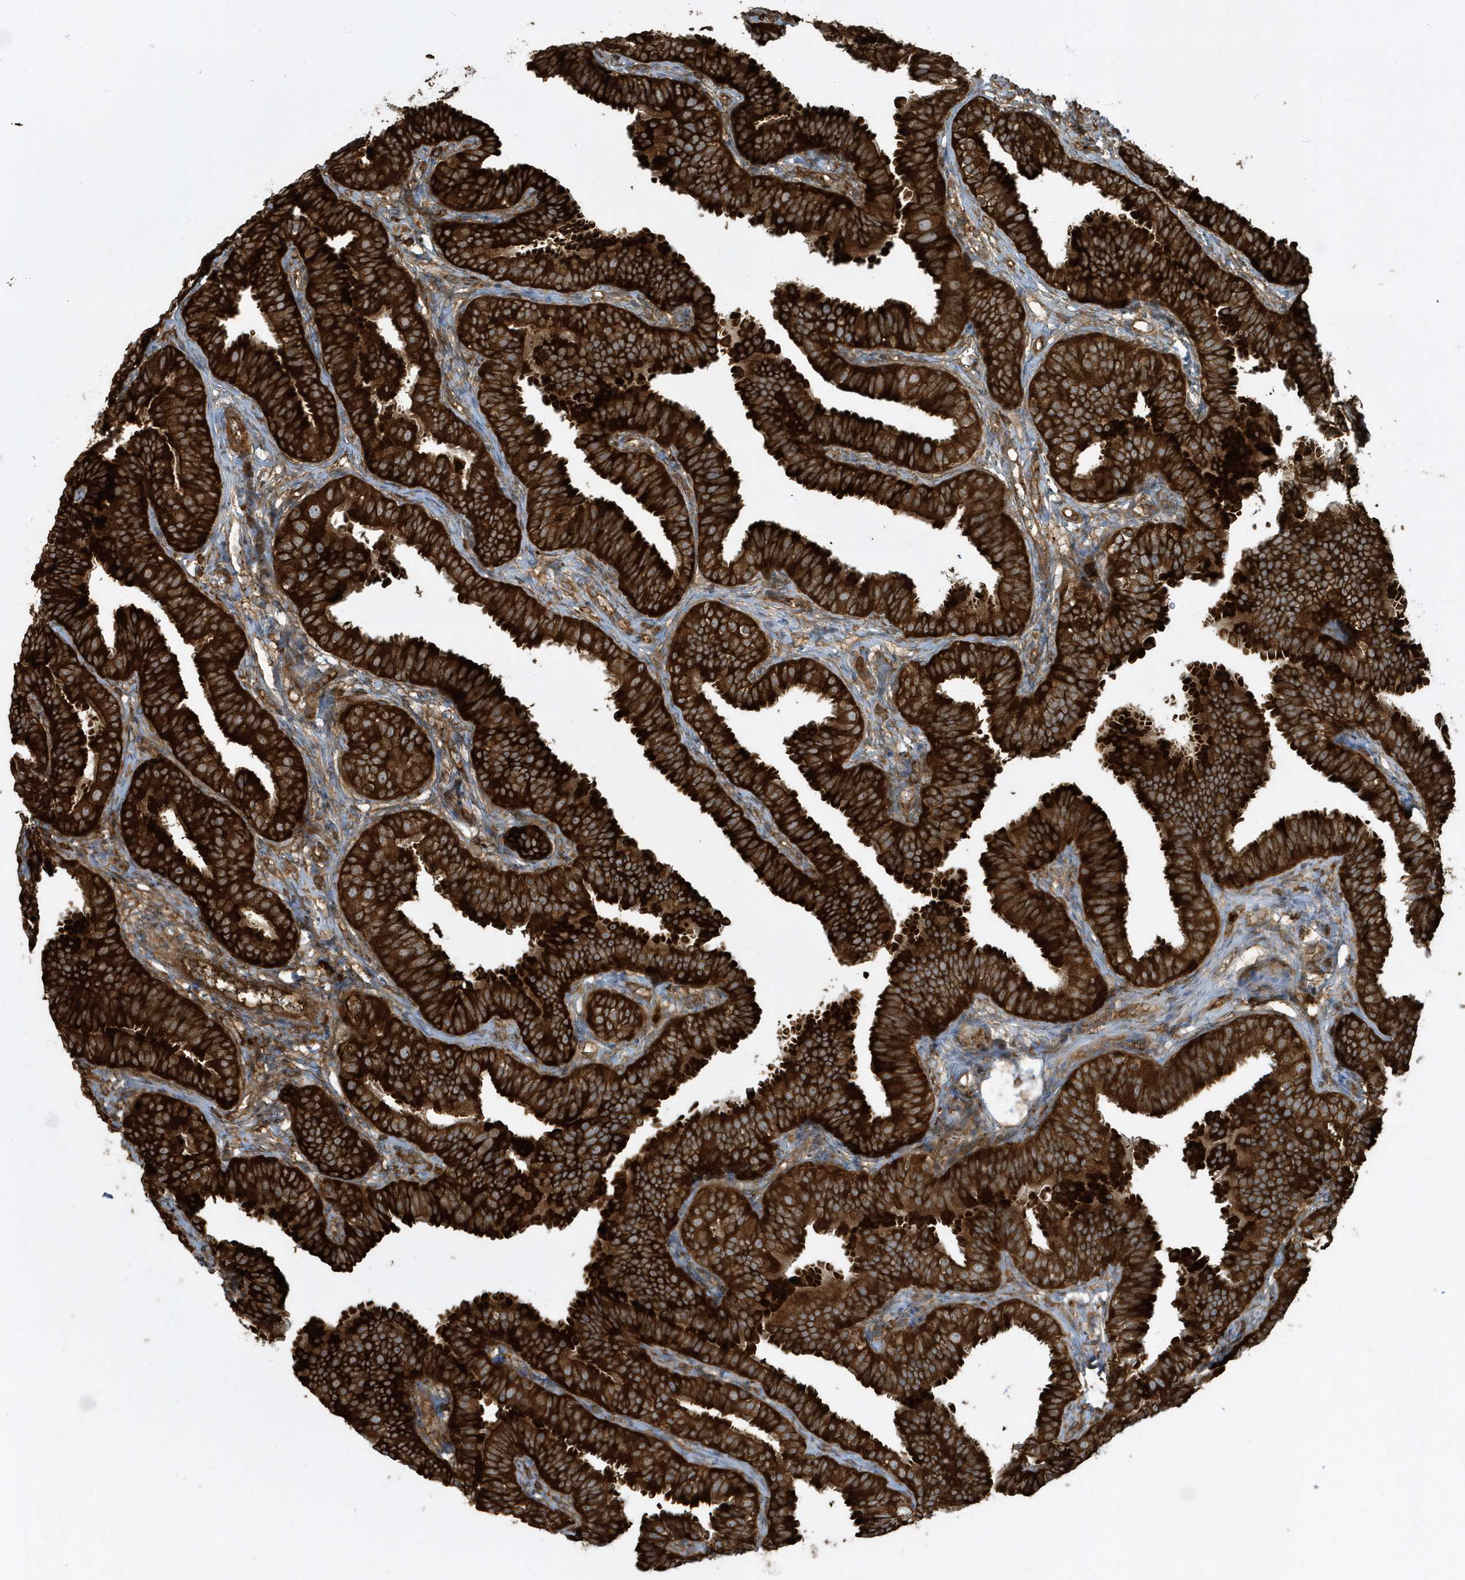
{"staining": {"intensity": "strong", "quantity": ">75%", "location": "cytoplasmic/membranous"}, "tissue": "fallopian tube", "cell_type": "Glandular cells", "image_type": "normal", "snomed": [{"axis": "morphology", "description": "Normal tissue, NOS"}, {"axis": "topography", "description": "Fallopian tube"}], "caption": "A high-resolution histopathology image shows IHC staining of unremarkable fallopian tube, which reveals strong cytoplasmic/membranous expression in about >75% of glandular cells. Ihc stains the protein in brown and the nuclei are stained blue.", "gene": "CLCN6", "patient": {"sex": "female", "age": 35}}